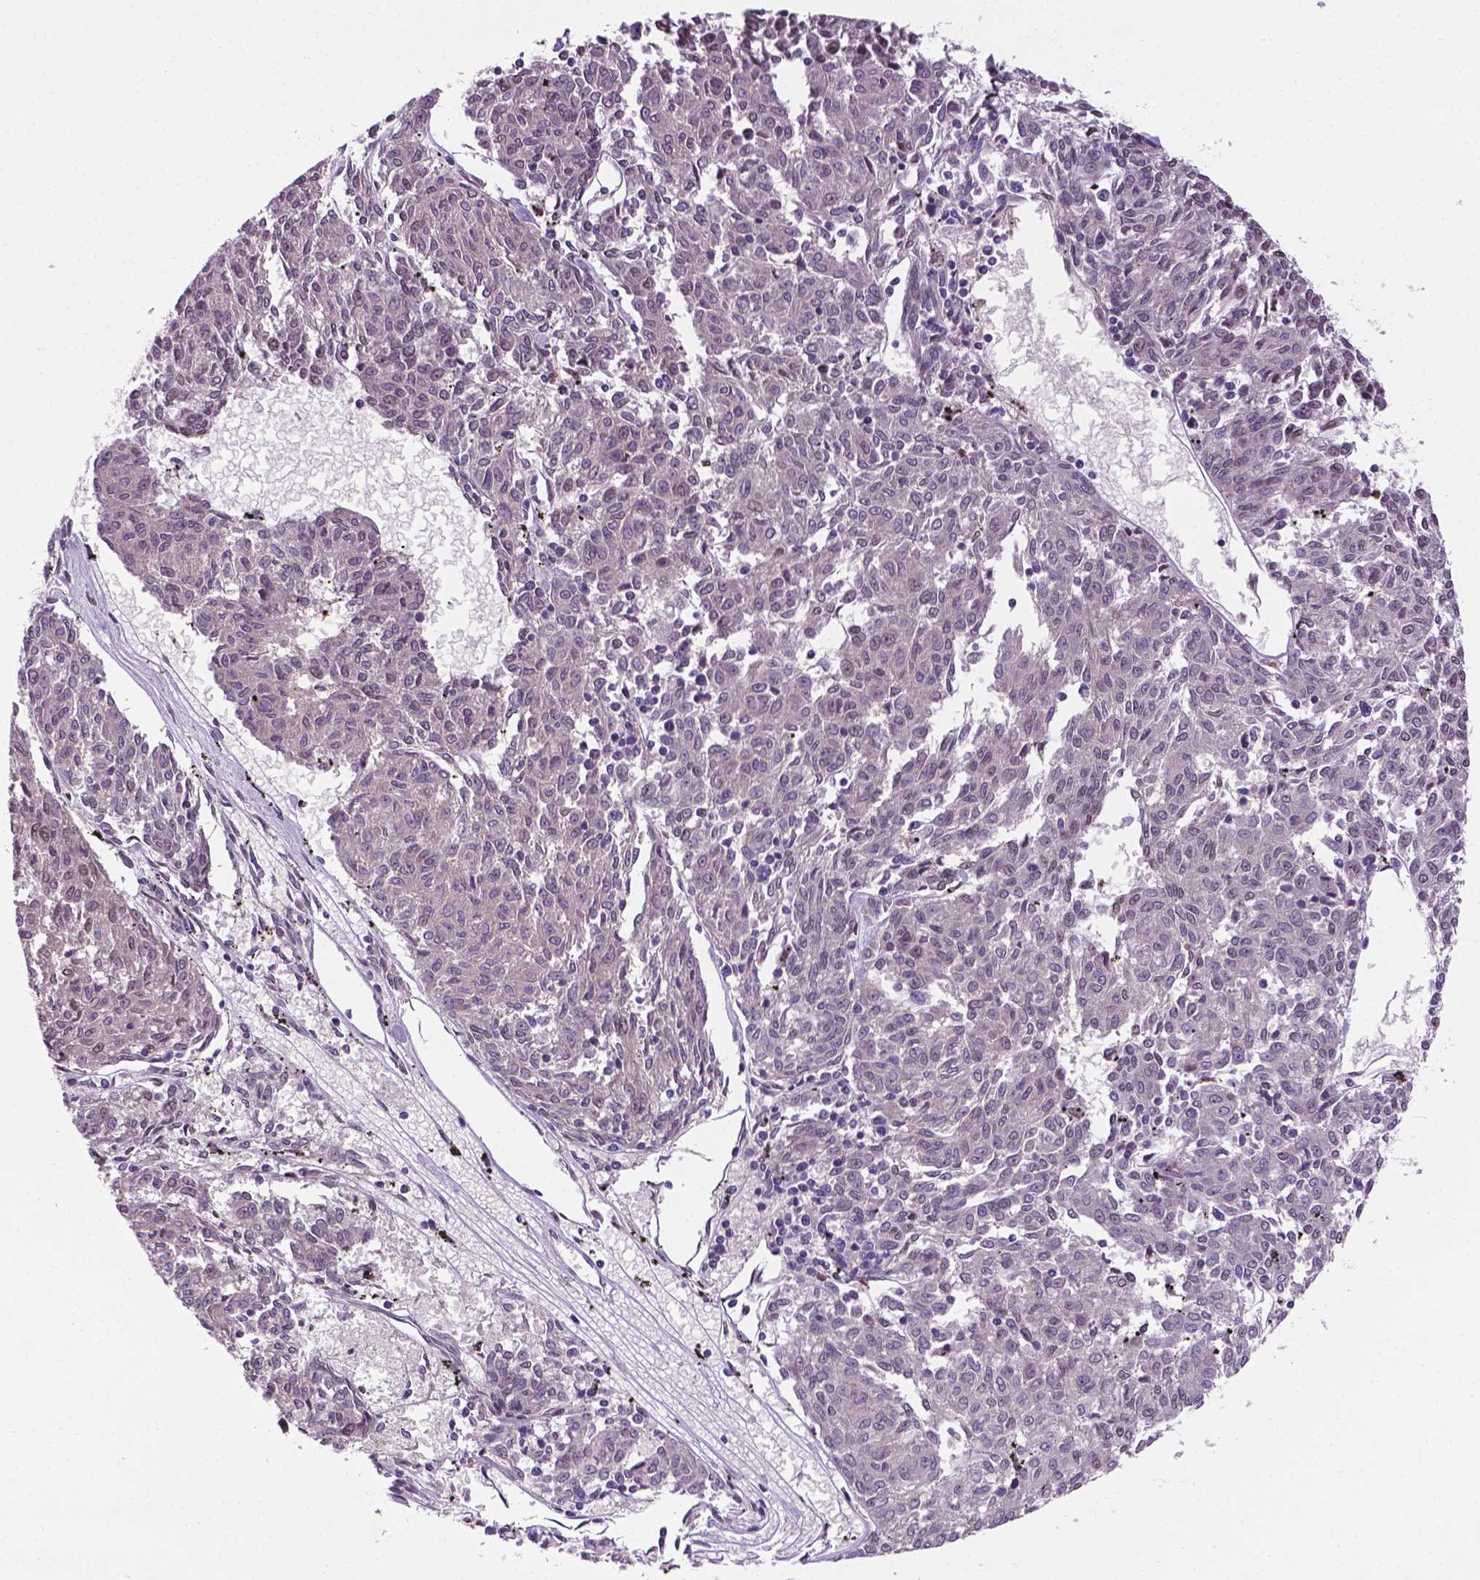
{"staining": {"intensity": "negative", "quantity": "none", "location": "none"}, "tissue": "melanoma", "cell_type": "Tumor cells", "image_type": "cancer", "snomed": [{"axis": "morphology", "description": "Malignant melanoma, NOS"}, {"axis": "topography", "description": "Skin"}], "caption": "This is a histopathology image of immunohistochemistry staining of malignant melanoma, which shows no positivity in tumor cells.", "gene": "IRF6", "patient": {"sex": "female", "age": 72}}